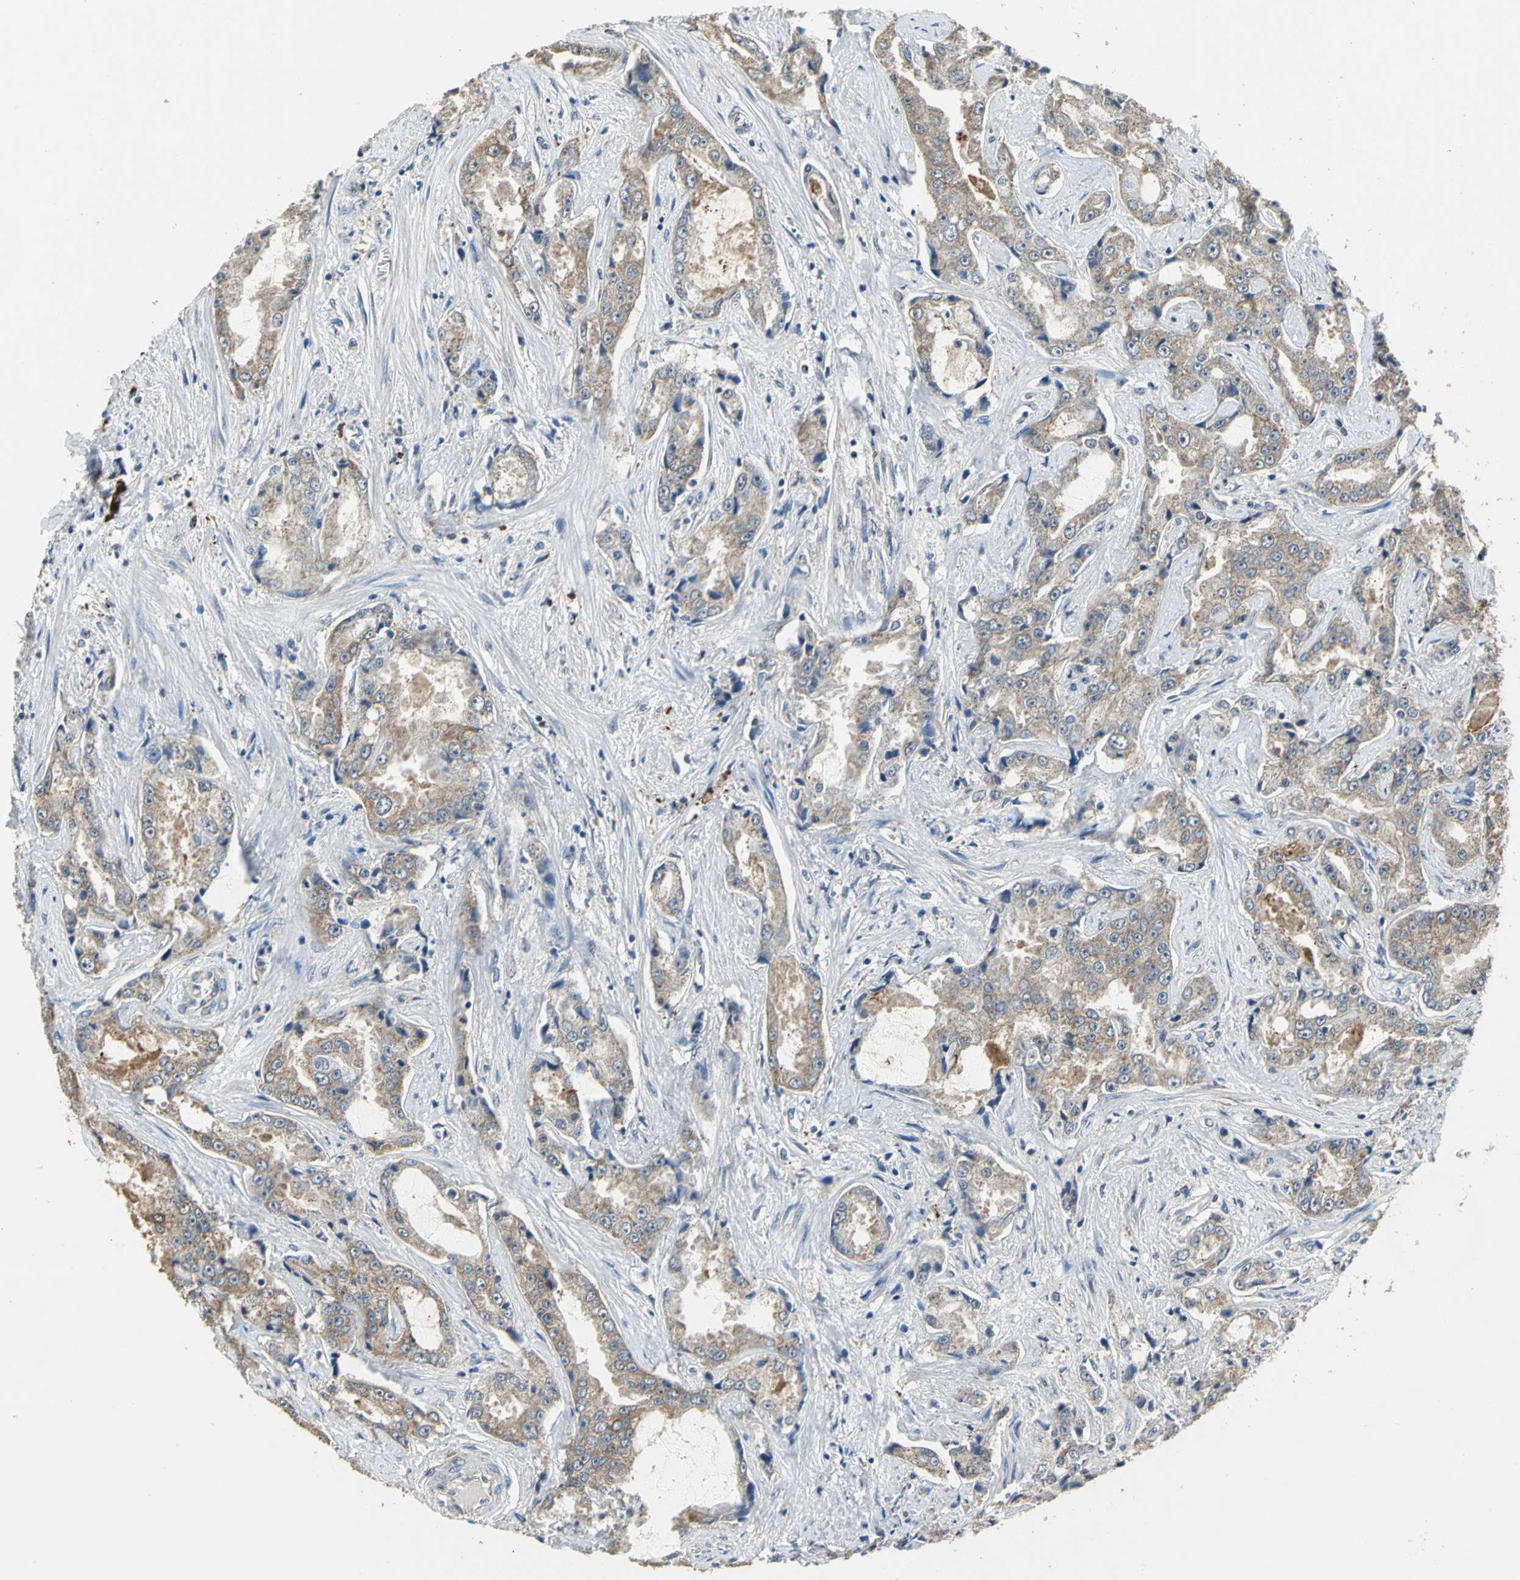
{"staining": {"intensity": "moderate", "quantity": ">75%", "location": "cytoplasmic/membranous"}, "tissue": "prostate cancer", "cell_type": "Tumor cells", "image_type": "cancer", "snomed": [{"axis": "morphology", "description": "Adenocarcinoma, High grade"}, {"axis": "topography", "description": "Prostate"}], "caption": "A medium amount of moderate cytoplasmic/membranous positivity is seen in about >75% of tumor cells in adenocarcinoma (high-grade) (prostate) tissue.", "gene": "OCLN", "patient": {"sex": "male", "age": 73}}